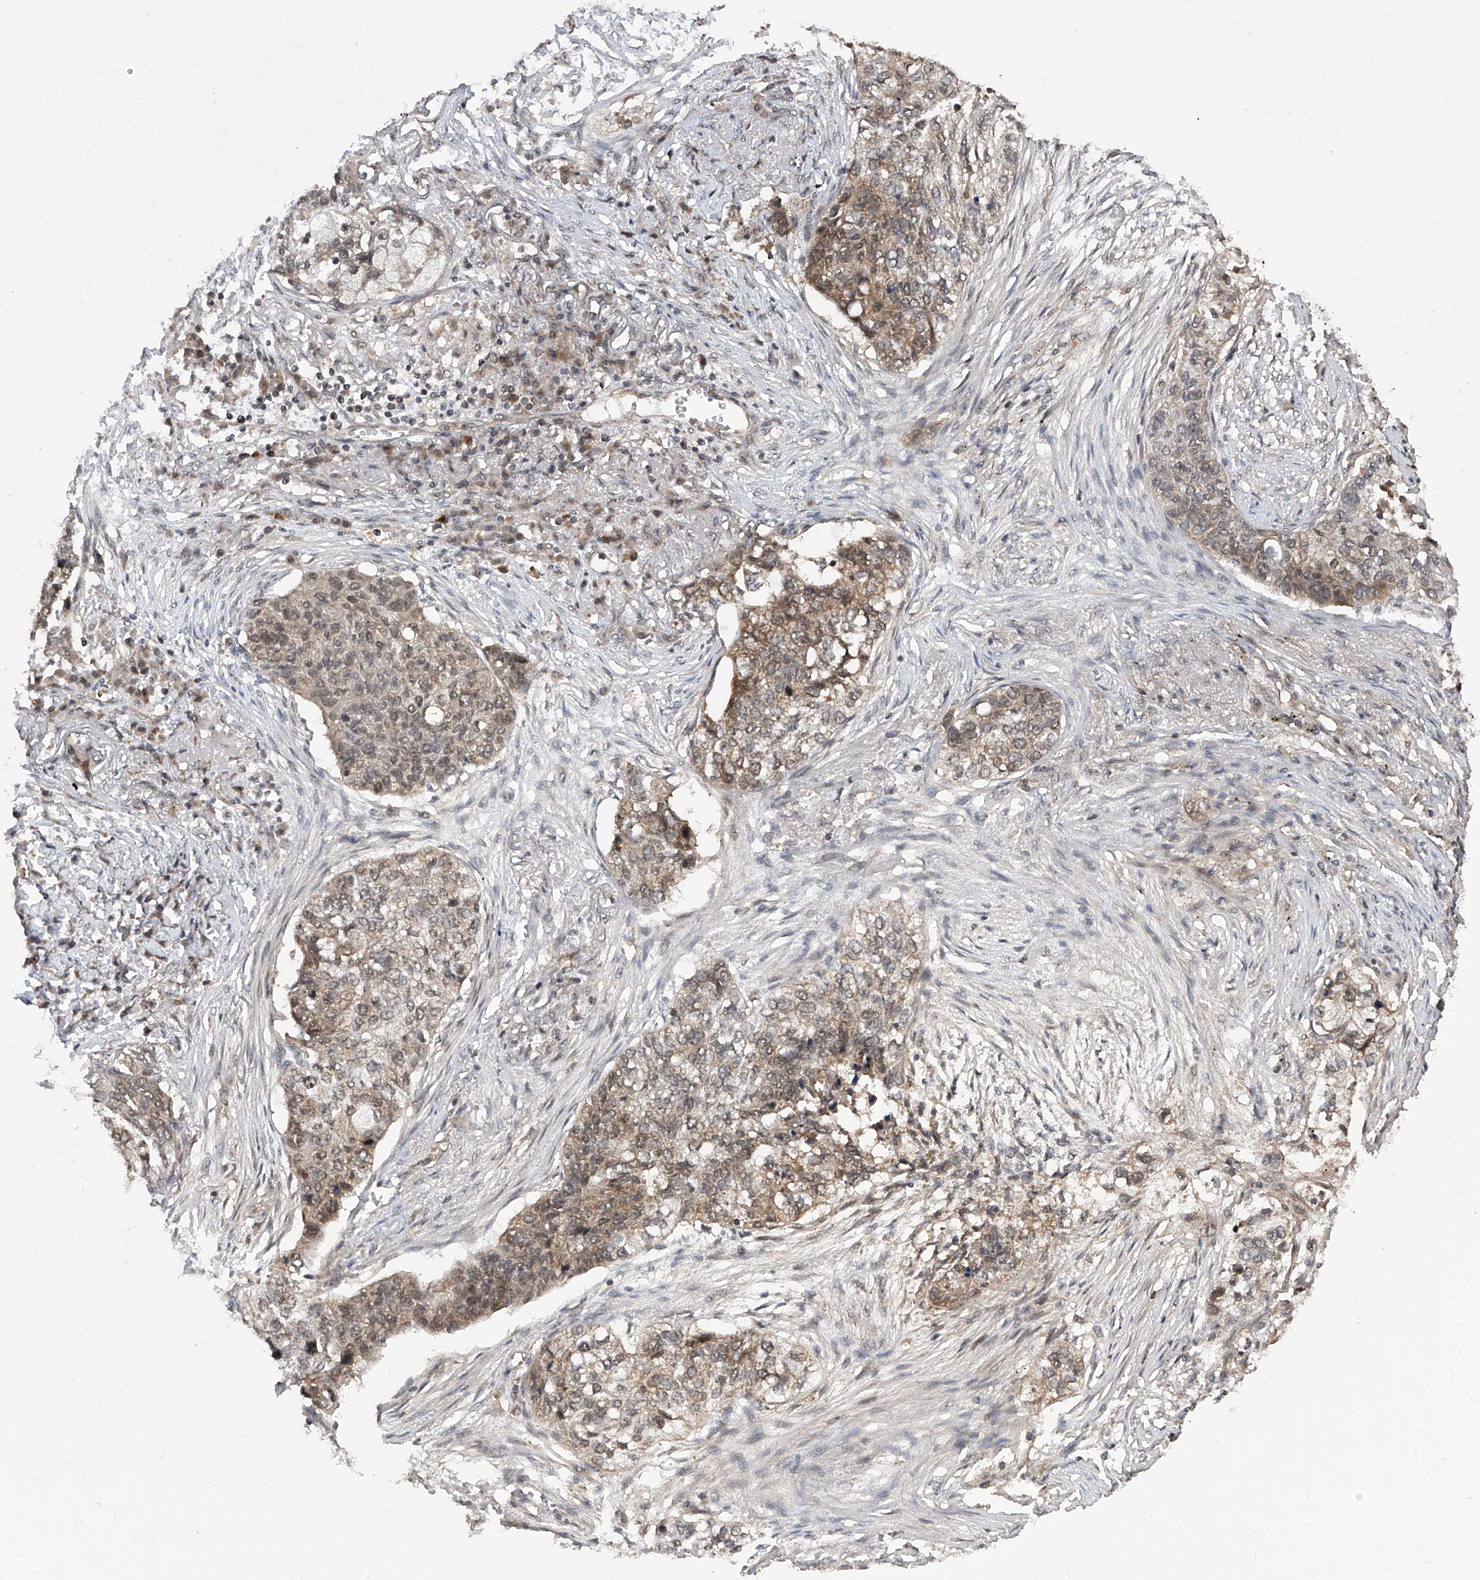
{"staining": {"intensity": "weak", "quantity": "25%-75%", "location": "cytoplasmic/membranous"}, "tissue": "lung cancer", "cell_type": "Tumor cells", "image_type": "cancer", "snomed": [{"axis": "morphology", "description": "Squamous cell carcinoma, NOS"}, {"axis": "topography", "description": "Lung"}], "caption": "There is low levels of weak cytoplasmic/membranous positivity in tumor cells of lung cancer (squamous cell carcinoma), as demonstrated by immunohistochemical staining (brown color).", "gene": "LYSMD4", "patient": {"sex": "female", "age": 63}}